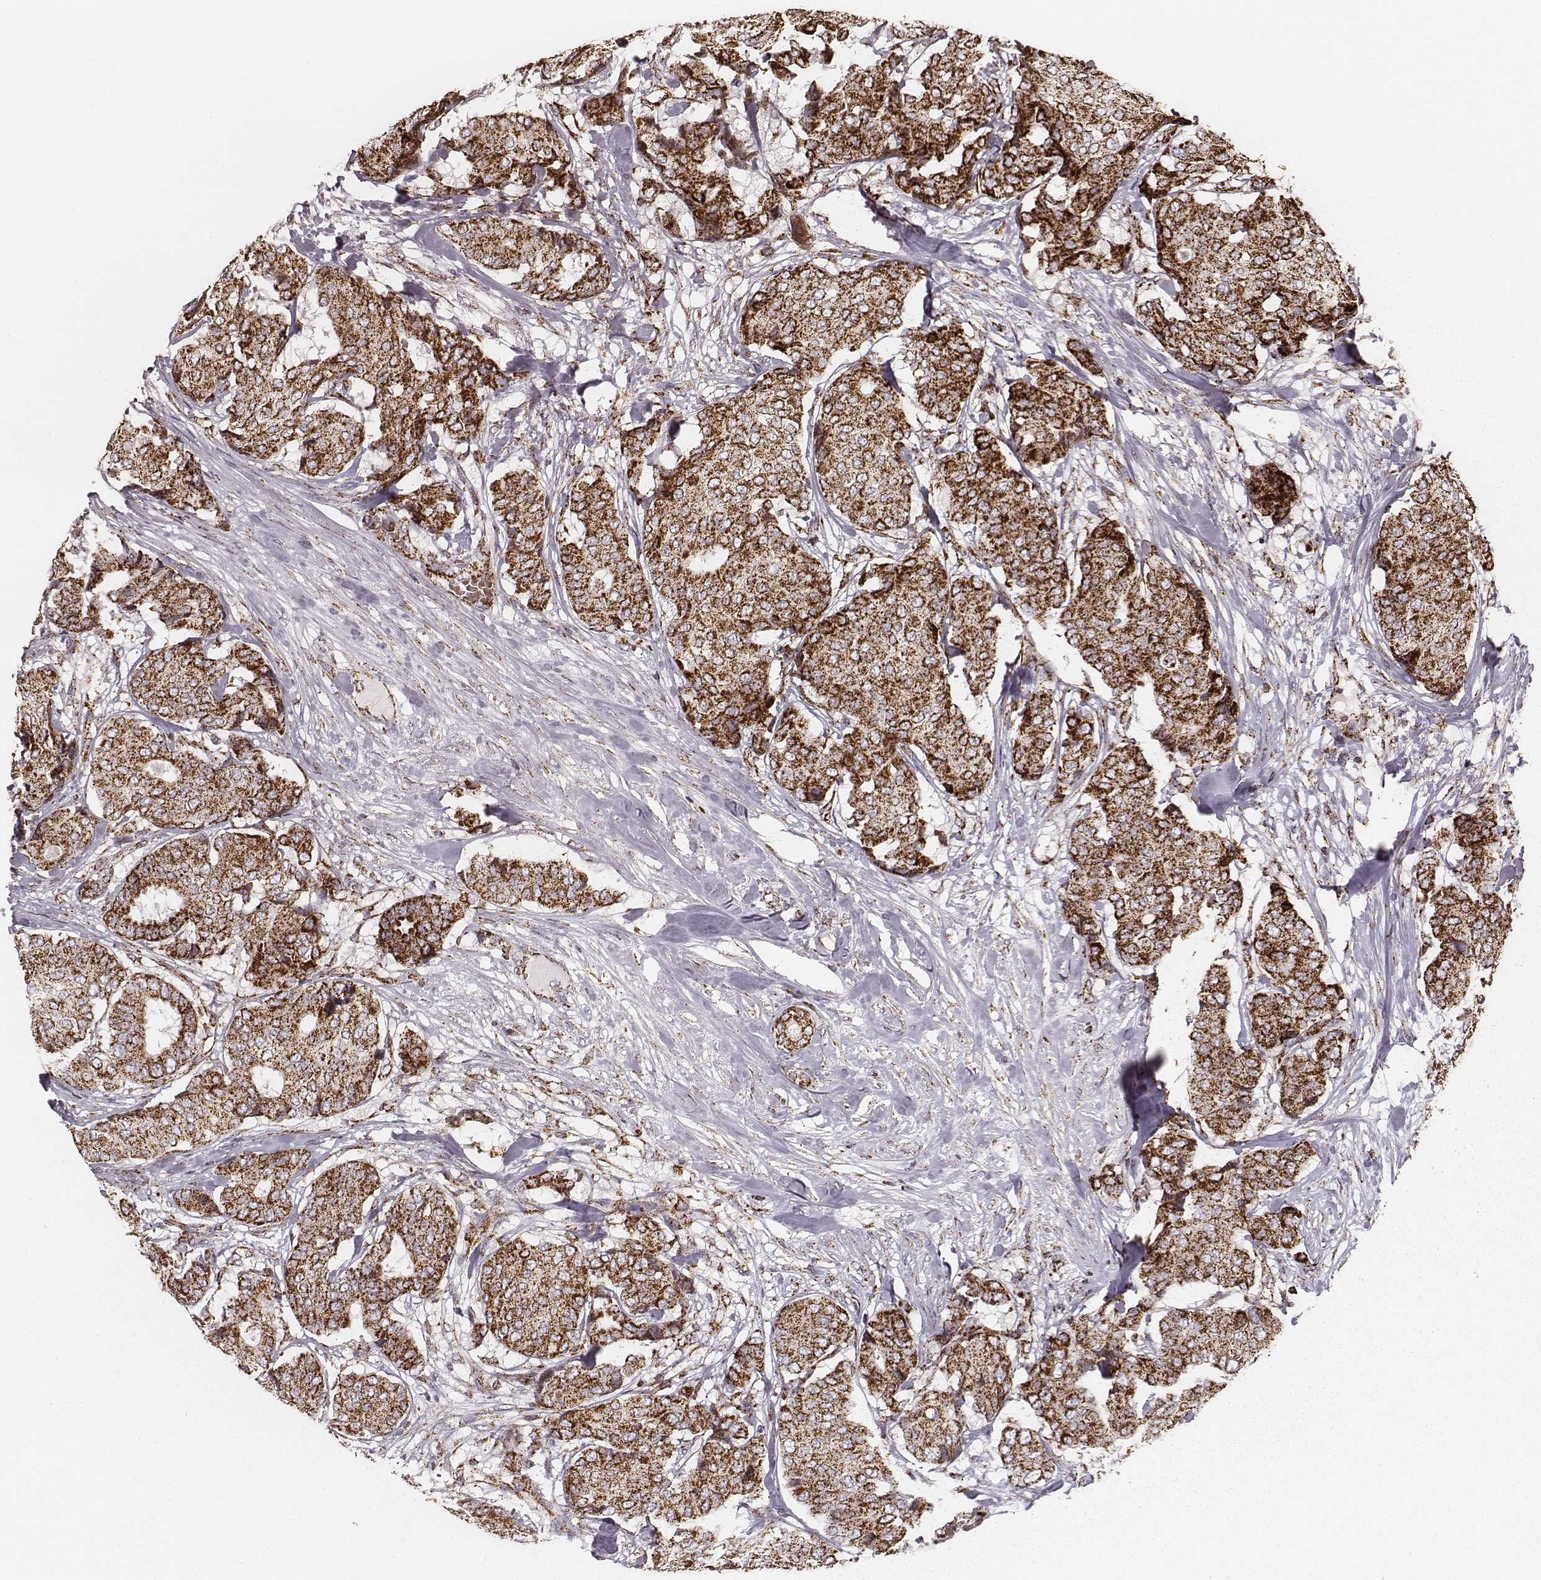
{"staining": {"intensity": "strong", "quantity": ">75%", "location": "cytoplasmic/membranous"}, "tissue": "breast cancer", "cell_type": "Tumor cells", "image_type": "cancer", "snomed": [{"axis": "morphology", "description": "Duct carcinoma"}, {"axis": "topography", "description": "Breast"}], "caption": "Breast cancer stained for a protein demonstrates strong cytoplasmic/membranous positivity in tumor cells. (IHC, brightfield microscopy, high magnification).", "gene": "TUFM", "patient": {"sex": "female", "age": 75}}